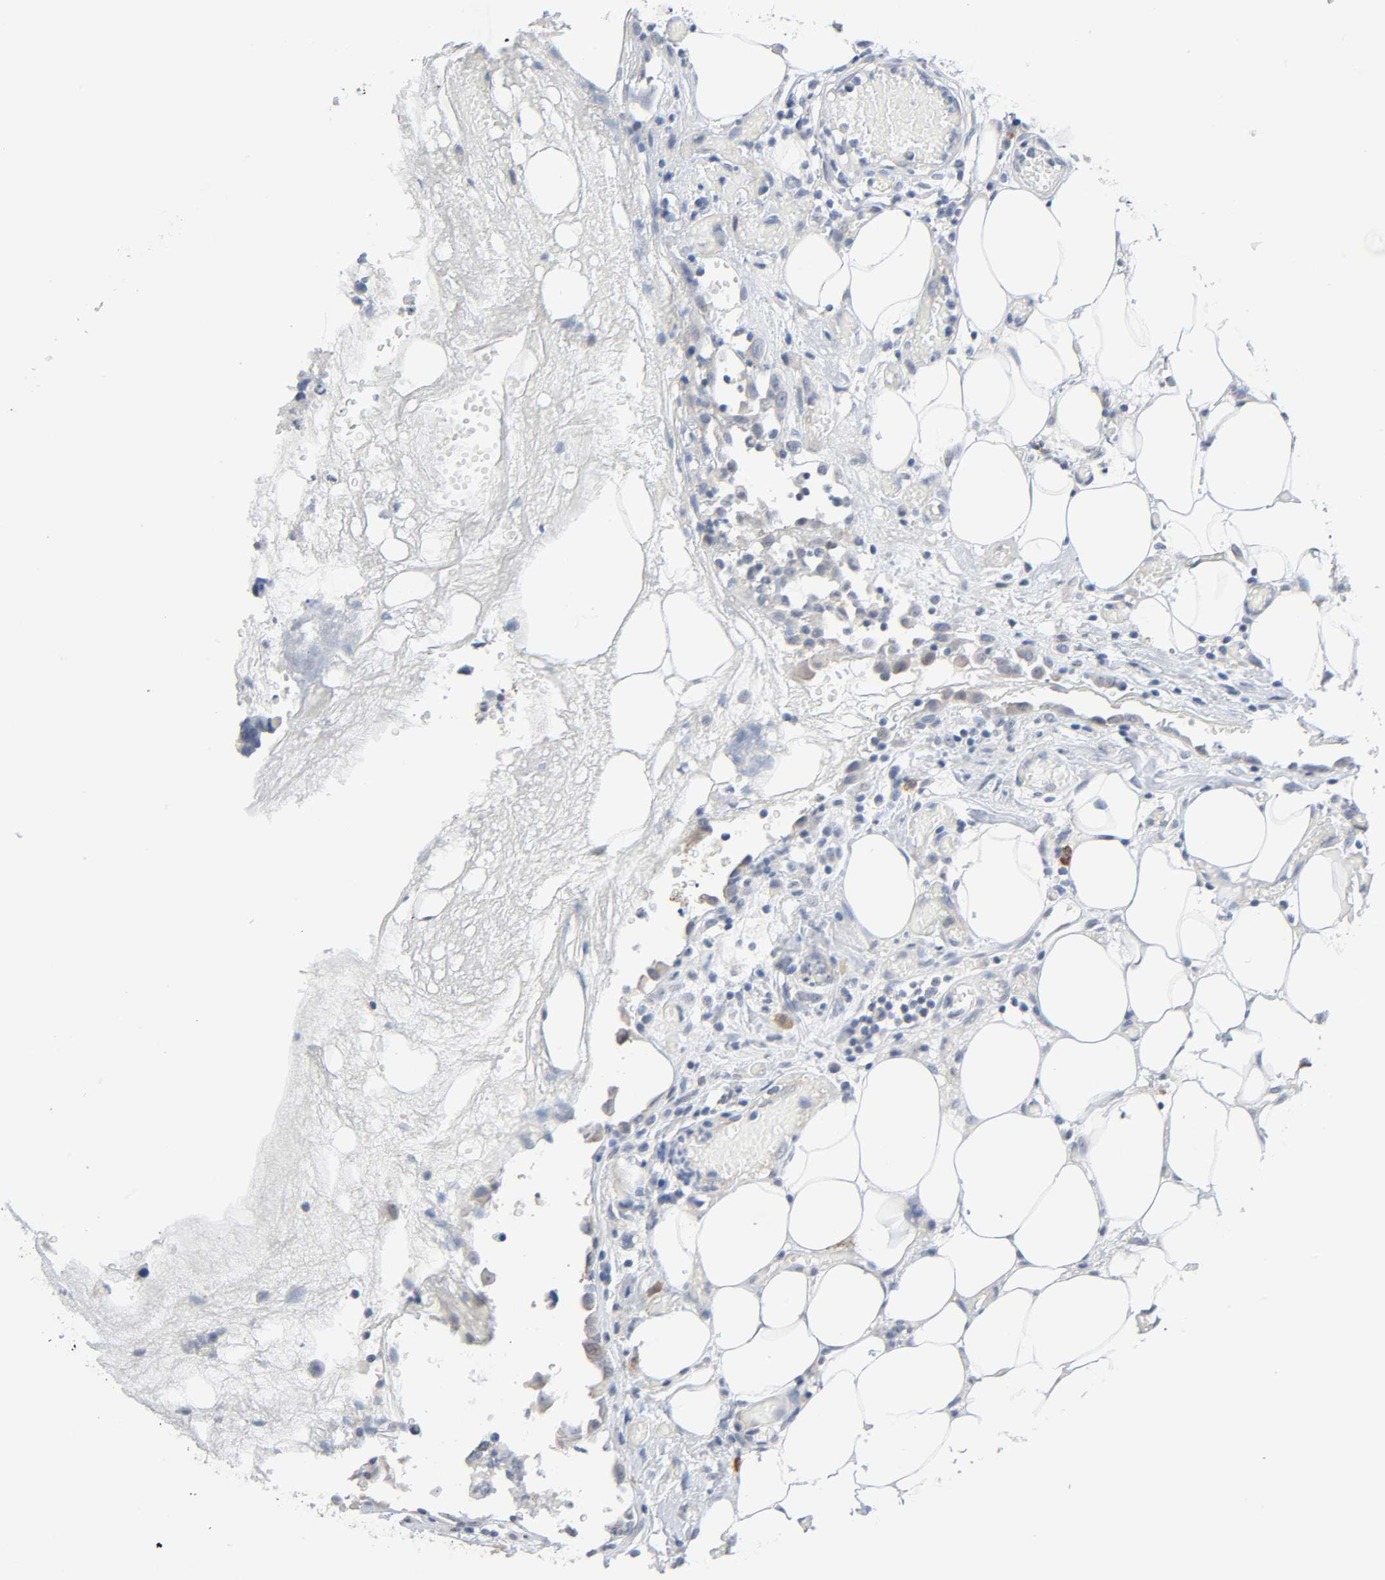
{"staining": {"intensity": "weak", "quantity": "25%-75%", "location": "cytoplasmic/membranous"}, "tissue": "colorectal cancer", "cell_type": "Tumor cells", "image_type": "cancer", "snomed": [{"axis": "morphology", "description": "Adenocarcinoma, NOS"}, {"axis": "topography", "description": "Colon"}], "caption": "High-magnification brightfield microscopy of colorectal adenocarcinoma stained with DAB (brown) and counterstained with hematoxylin (blue). tumor cells exhibit weak cytoplasmic/membranous positivity is appreciated in about25%-75% of cells.", "gene": "PPP2R1B", "patient": {"sex": "female", "age": 86}}